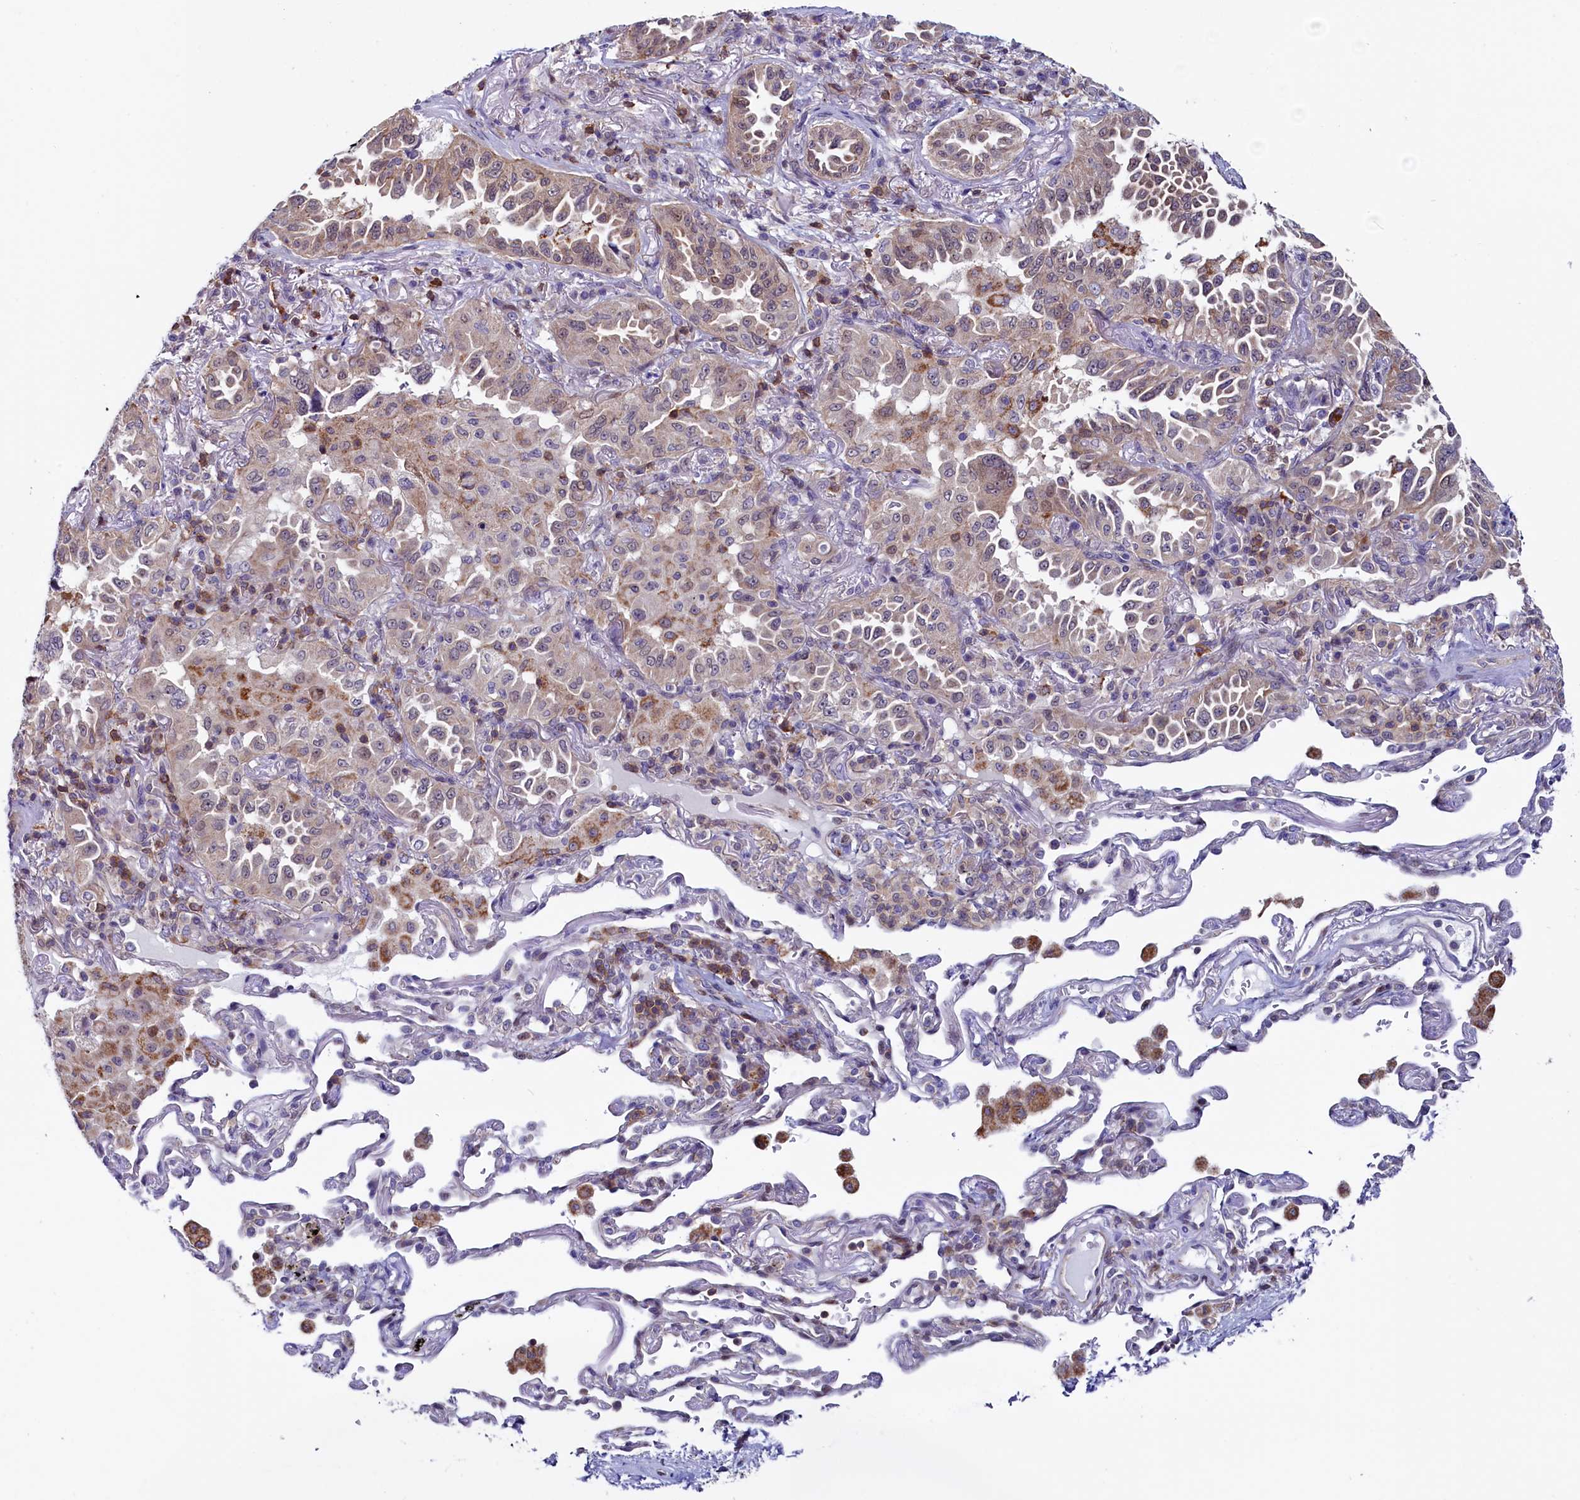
{"staining": {"intensity": "weak", "quantity": "25%-75%", "location": "cytoplasmic/membranous"}, "tissue": "lung cancer", "cell_type": "Tumor cells", "image_type": "cancer", "snomed": [{"axis": "morphology", "description": "Adenocarcinoma, NOS"}, {"axis": "topography", "description": "Lung"}], "caption": "The histopathology image reveals staining of lung cancer (adenocarcinoma), revealing weak cytoplasmic/membranous protein staining (brown color) within tumor cells.", "gene": "CIAPIN1", "patient": {"sex": "female", "age": 69}}